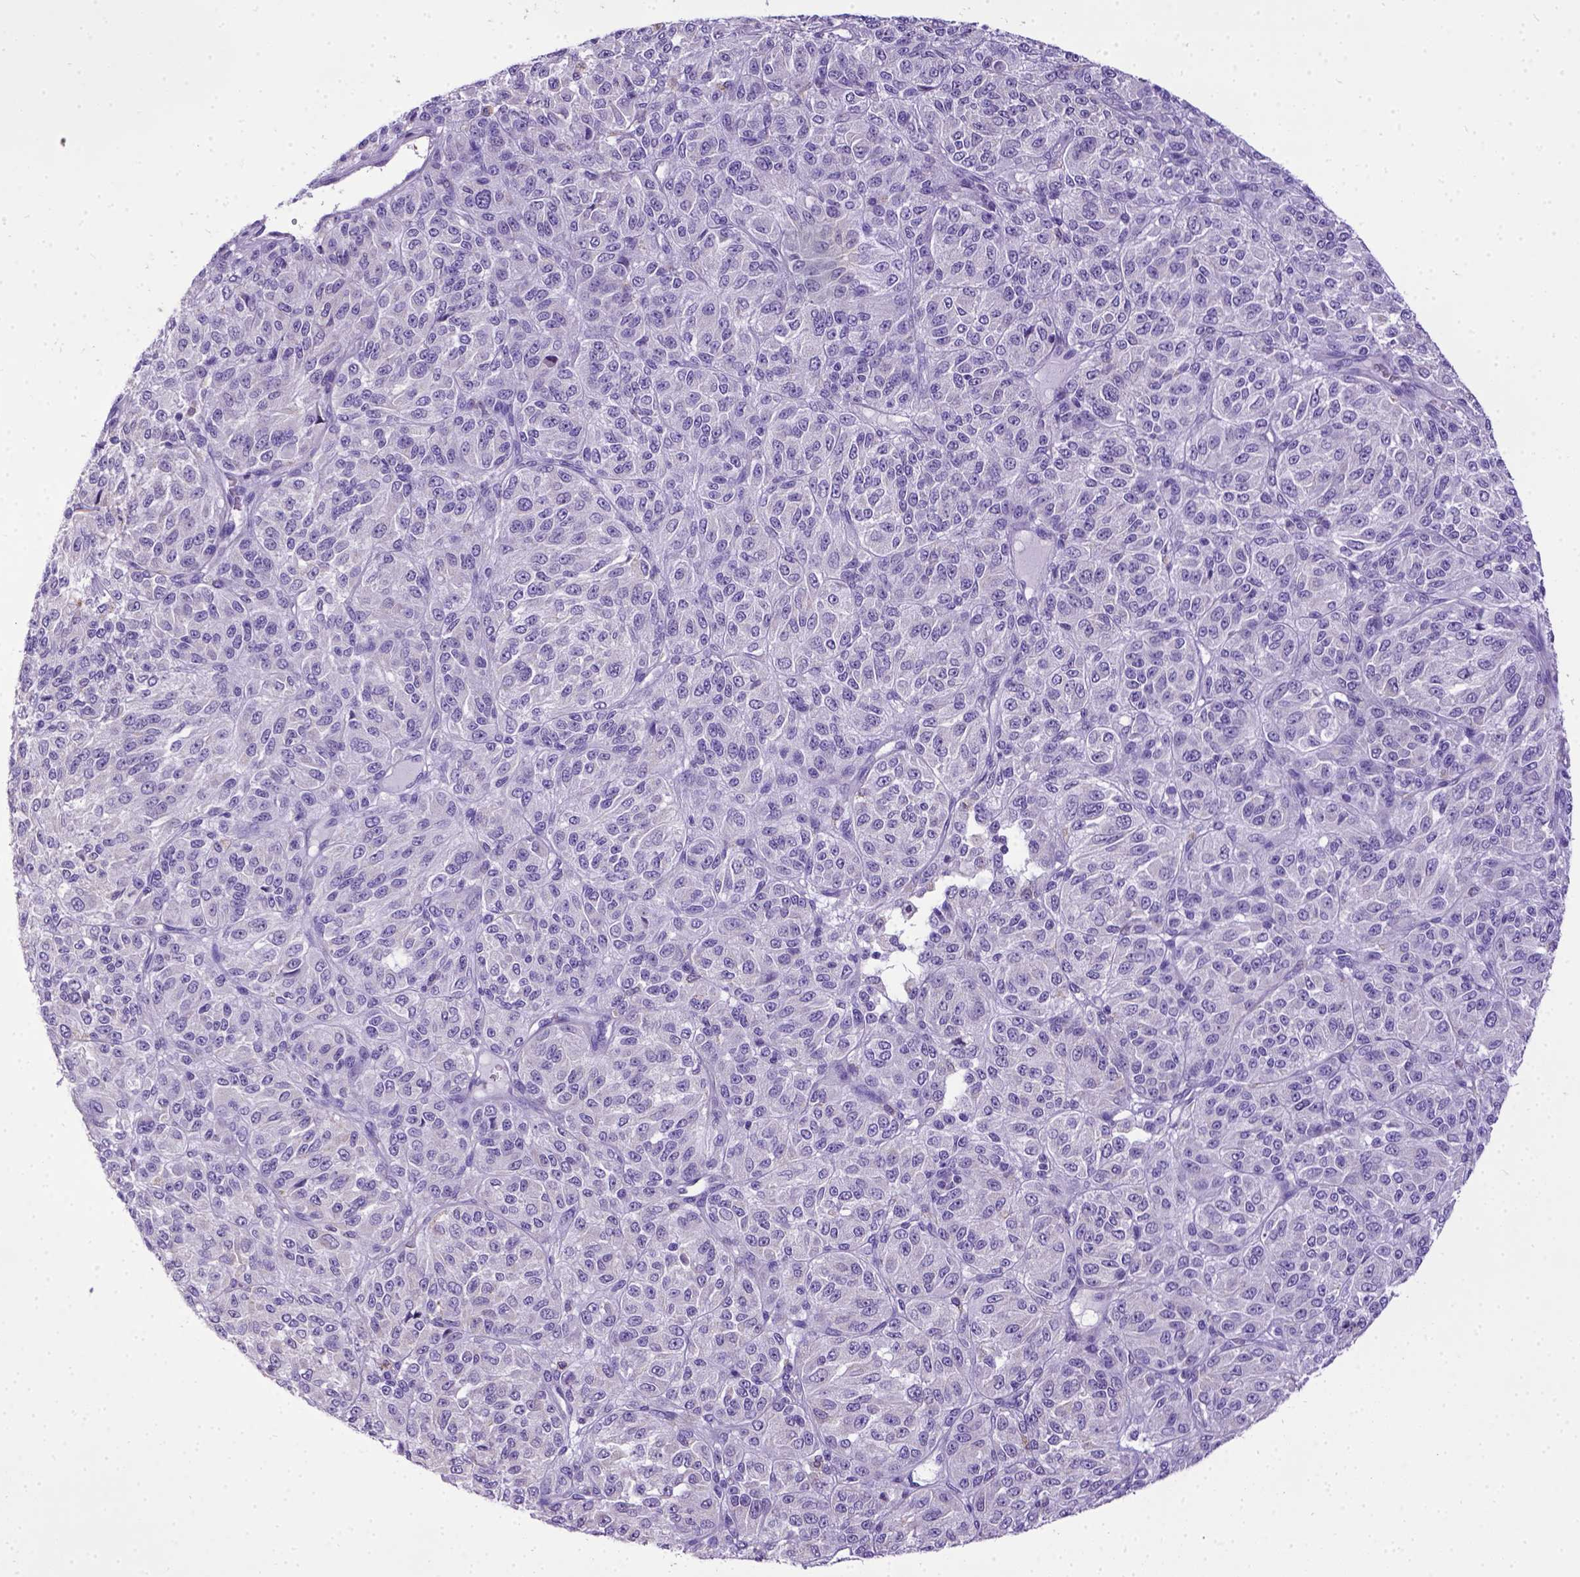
{"staining": {"intensity": "negative", "quantity": "none", "location": "none"}, "tissue": "melanoma", "cell_type": "Tumor cells", "image_type": "cancer", "snomed": [{"axis": "morphology", "description": "Malignant melanoma, Metastatic site"}, {"axis": "topography", "description": "Brain"}], "caption": "There is no significant positivity in tumor cells of malignant melanoma (metastatic site).", "gene": "SPEF1", "patient": {"sex": "female", "age": 56}}